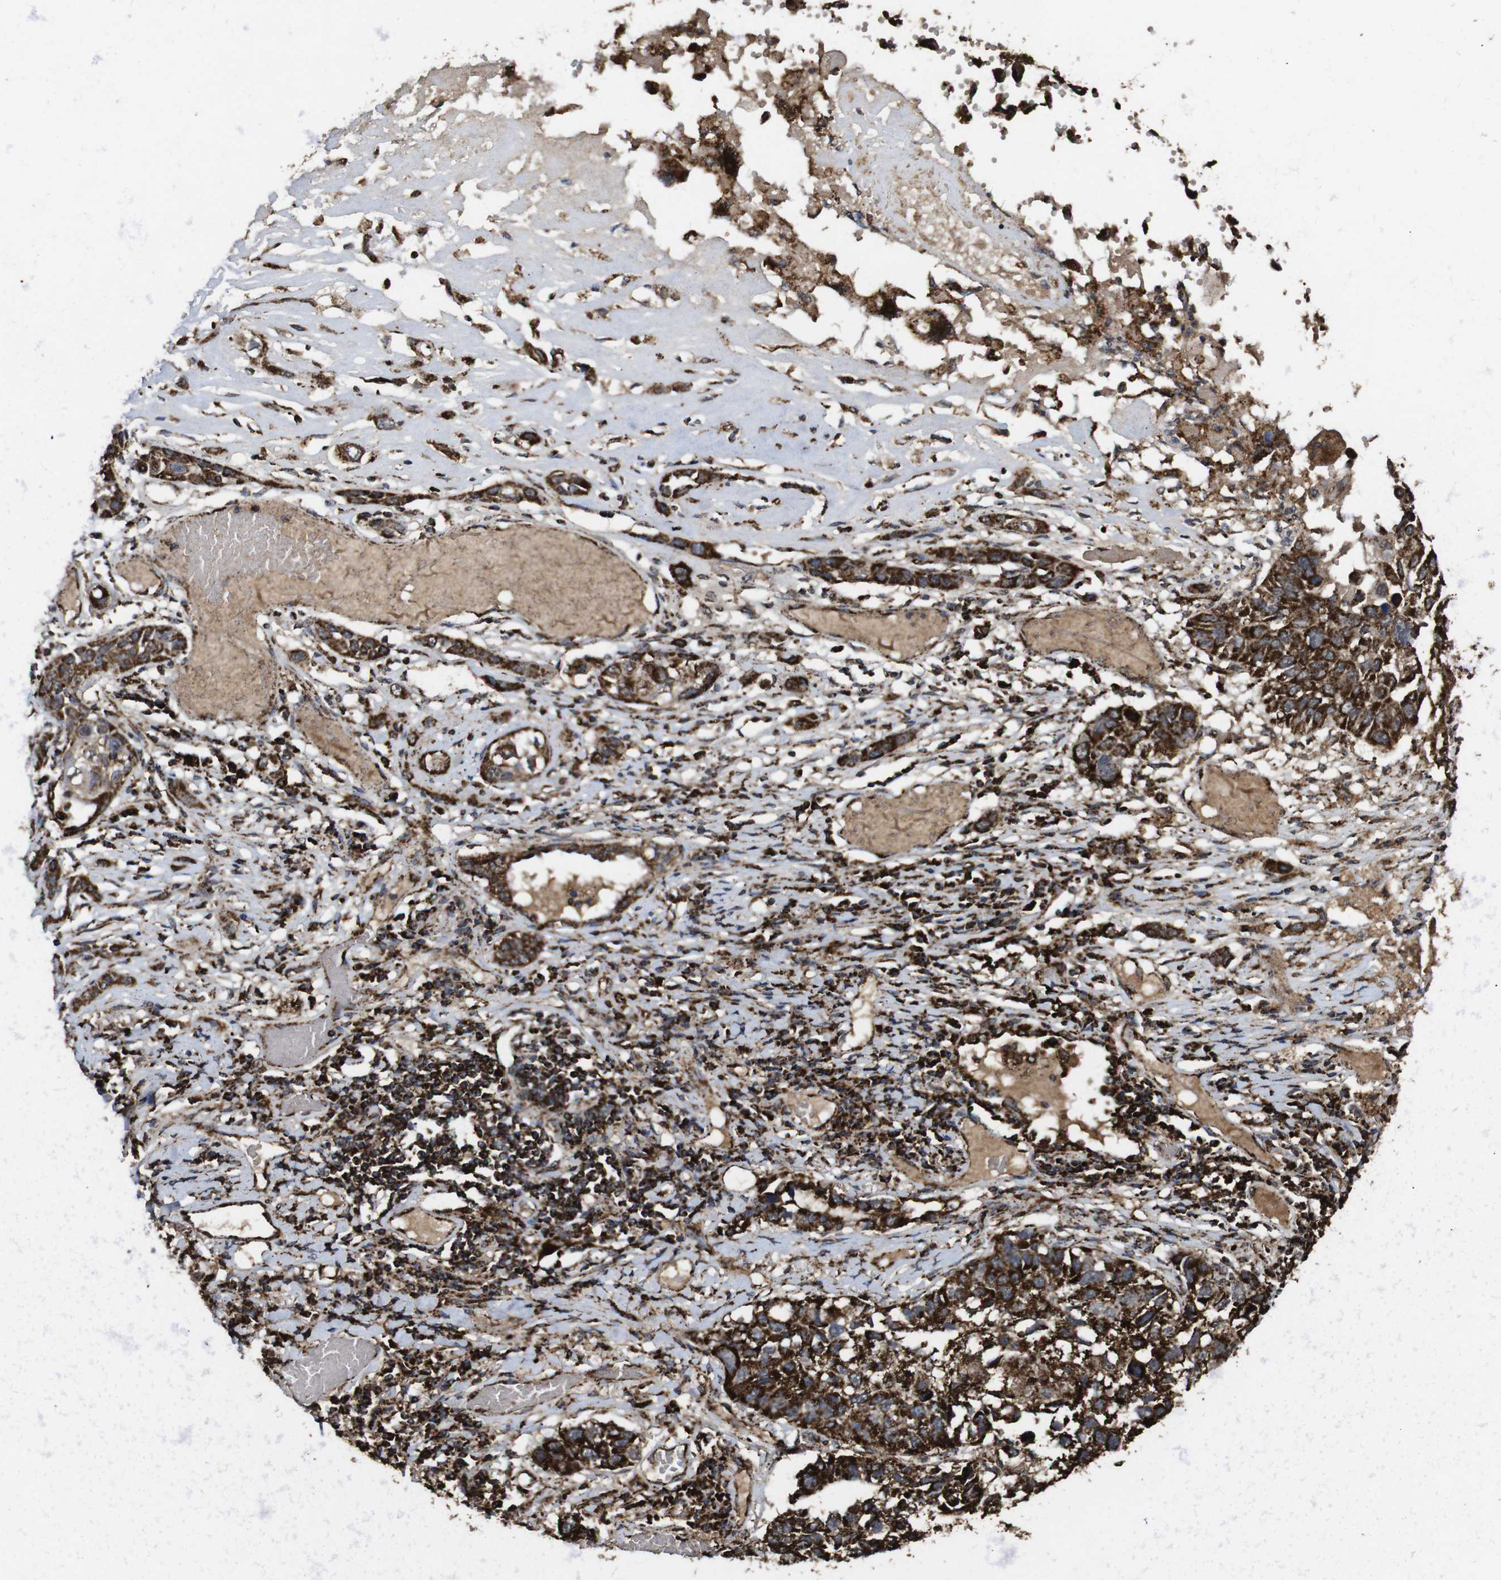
{"staining": {"intensity": "strong", "quantity": ">75%", "location": "cytoplasmic/membranous"}, "tissue": "lung cancer", "cell_type": "Tumor cells", "image_type": "cancer", "snomed": [{"axis": "morphology", "description": "Squamous cell carcinoma, NOS"}, {"axis": "topography", "description": "Lung"}], "caption": "Protein expression analysis of lung cancer shows strong cytoplasmic/membranous positivity in approximately >75% of tumor cells.", "gene": "ATP5F1A", "patient": {"sex": "male", "age": 71}}